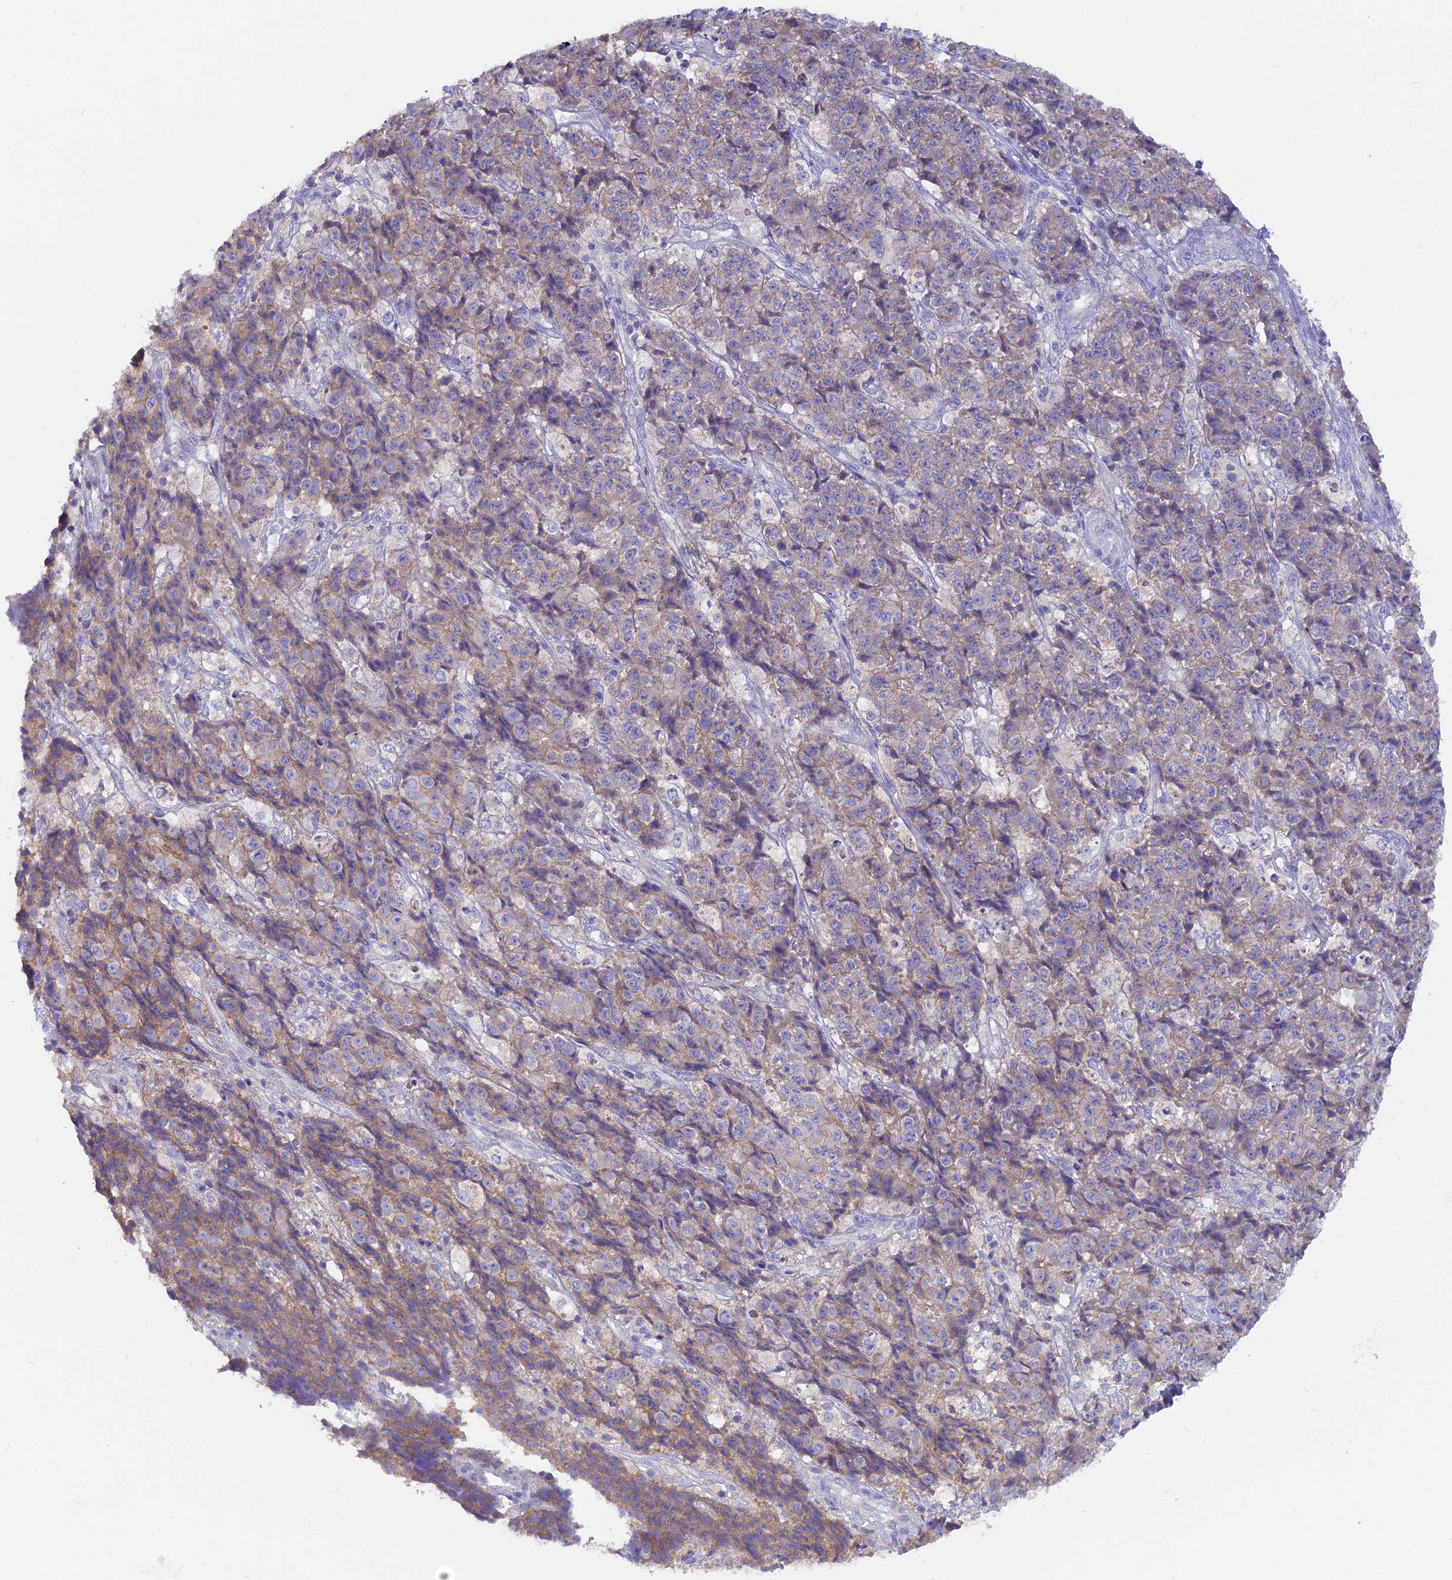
{"staining": {"intensity": "weak", "quantity": "25%-75%", "location": "cytoplasmic/membranous"}, "tissue": "ovarian cancer", "cell_type": "Tumor cells", "image_type": "cancer", "snomed": [{"axis": "morphology", "description": "Carcinoma, endometroid"}, {"axis": "topography", "description": "Ovary"}], "caption": "The photomicrograph reveals immunohistochemical staining of ovarian cancer (endometroid carcinoma). There is weak cytoplasmic/membranous expression is identified in approximately 25%-75% of tumor cells.", "gene": "PZP", "patient": {"sex": "female", "age": 42}}